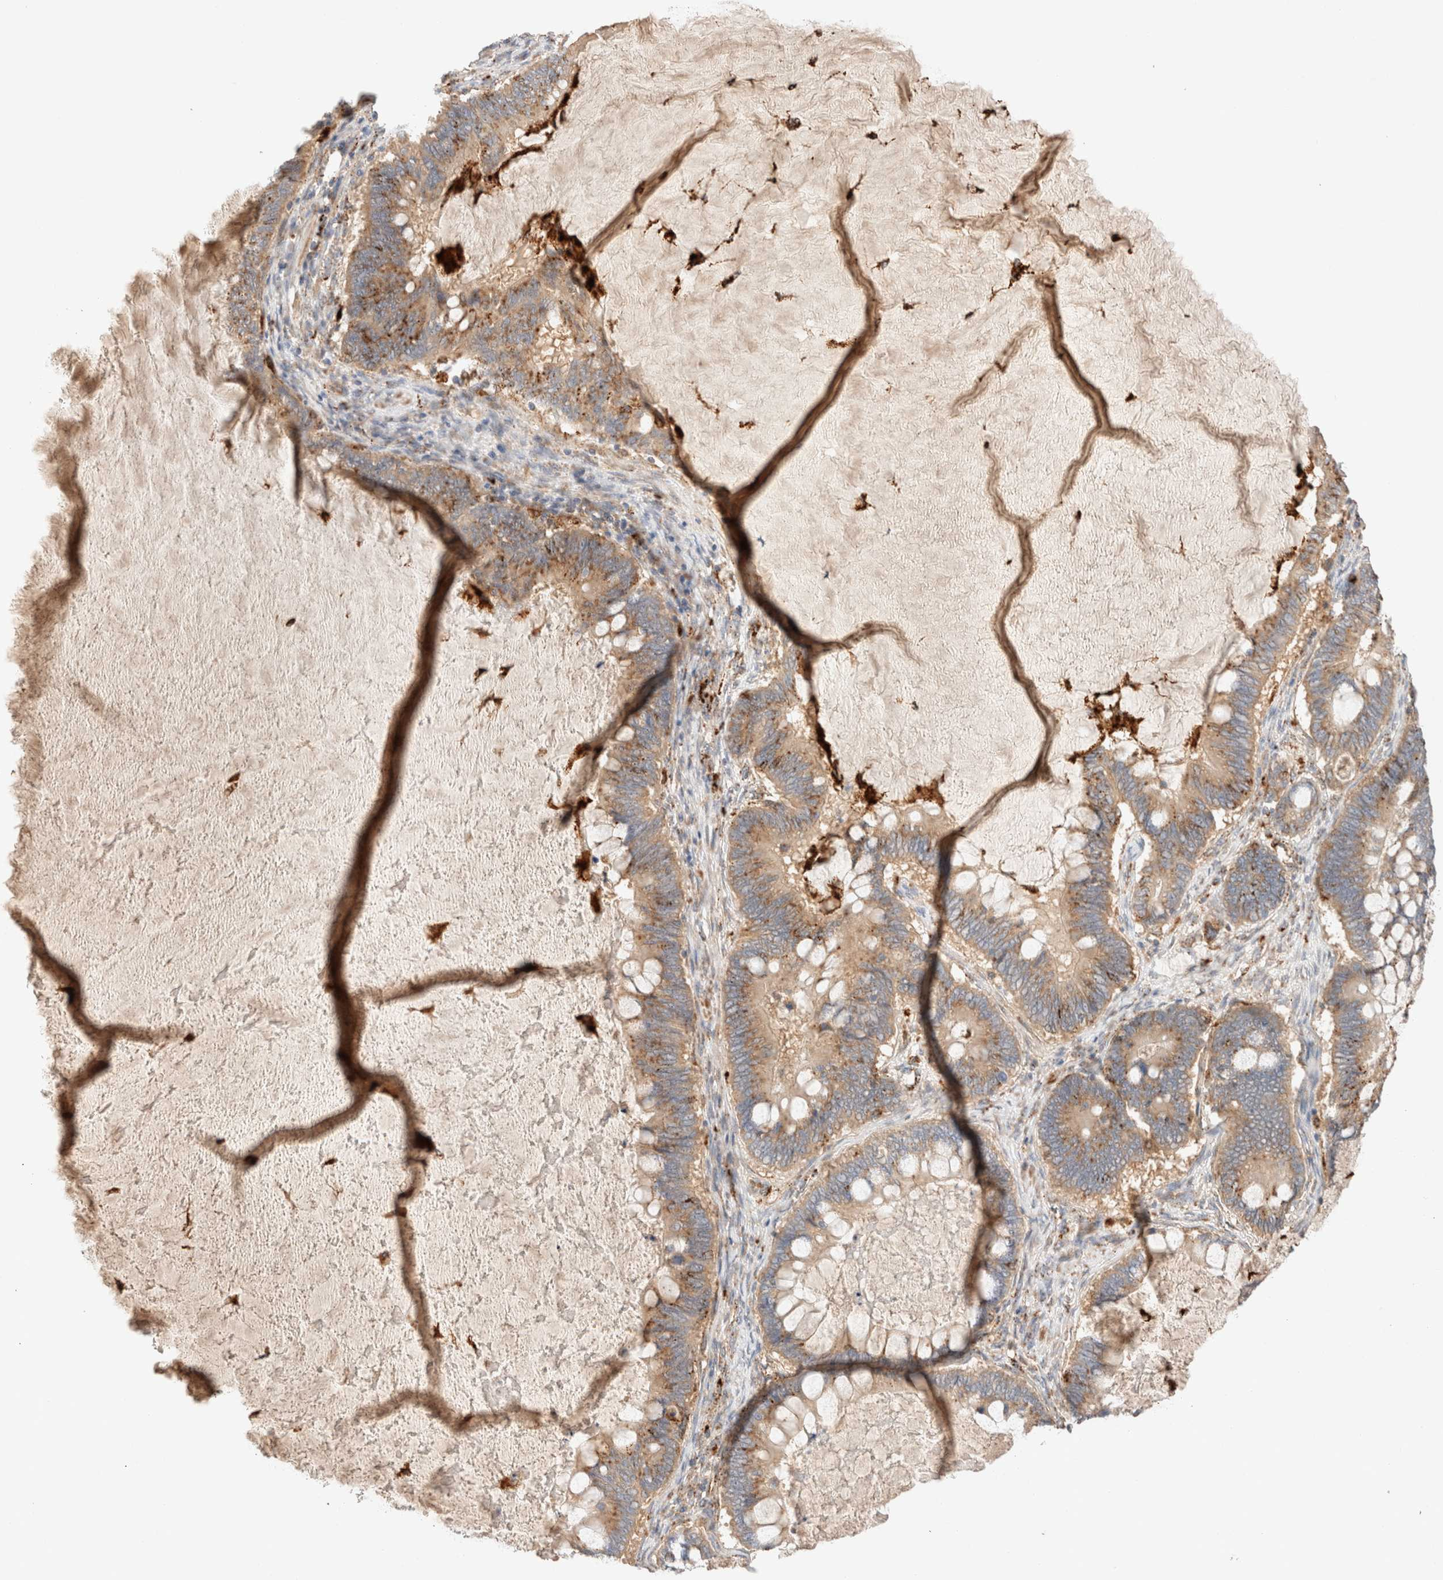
{"staining": {"intensity": "moderate", "quantity": ">75%", "location": "cytoplasmic/membranous"}, "tissue": "ovarian cancer", "cell_type": "Tumor cells", "image_type": "cancer", "snomed": [{"axis": "morphology", "description": "Cystadenocarcinoma, mucinous, NOS"}, {"axis": "topography", "description": "Ovary"}], "caption": "Immunohistochemical staining of ovarian cancer exhibits medium levels of moderate cytoplasmic/membranous expression in about >75% of tumor cells.", "gene": "RABEPK", "patient": {"sex": "female", "age": 61}}